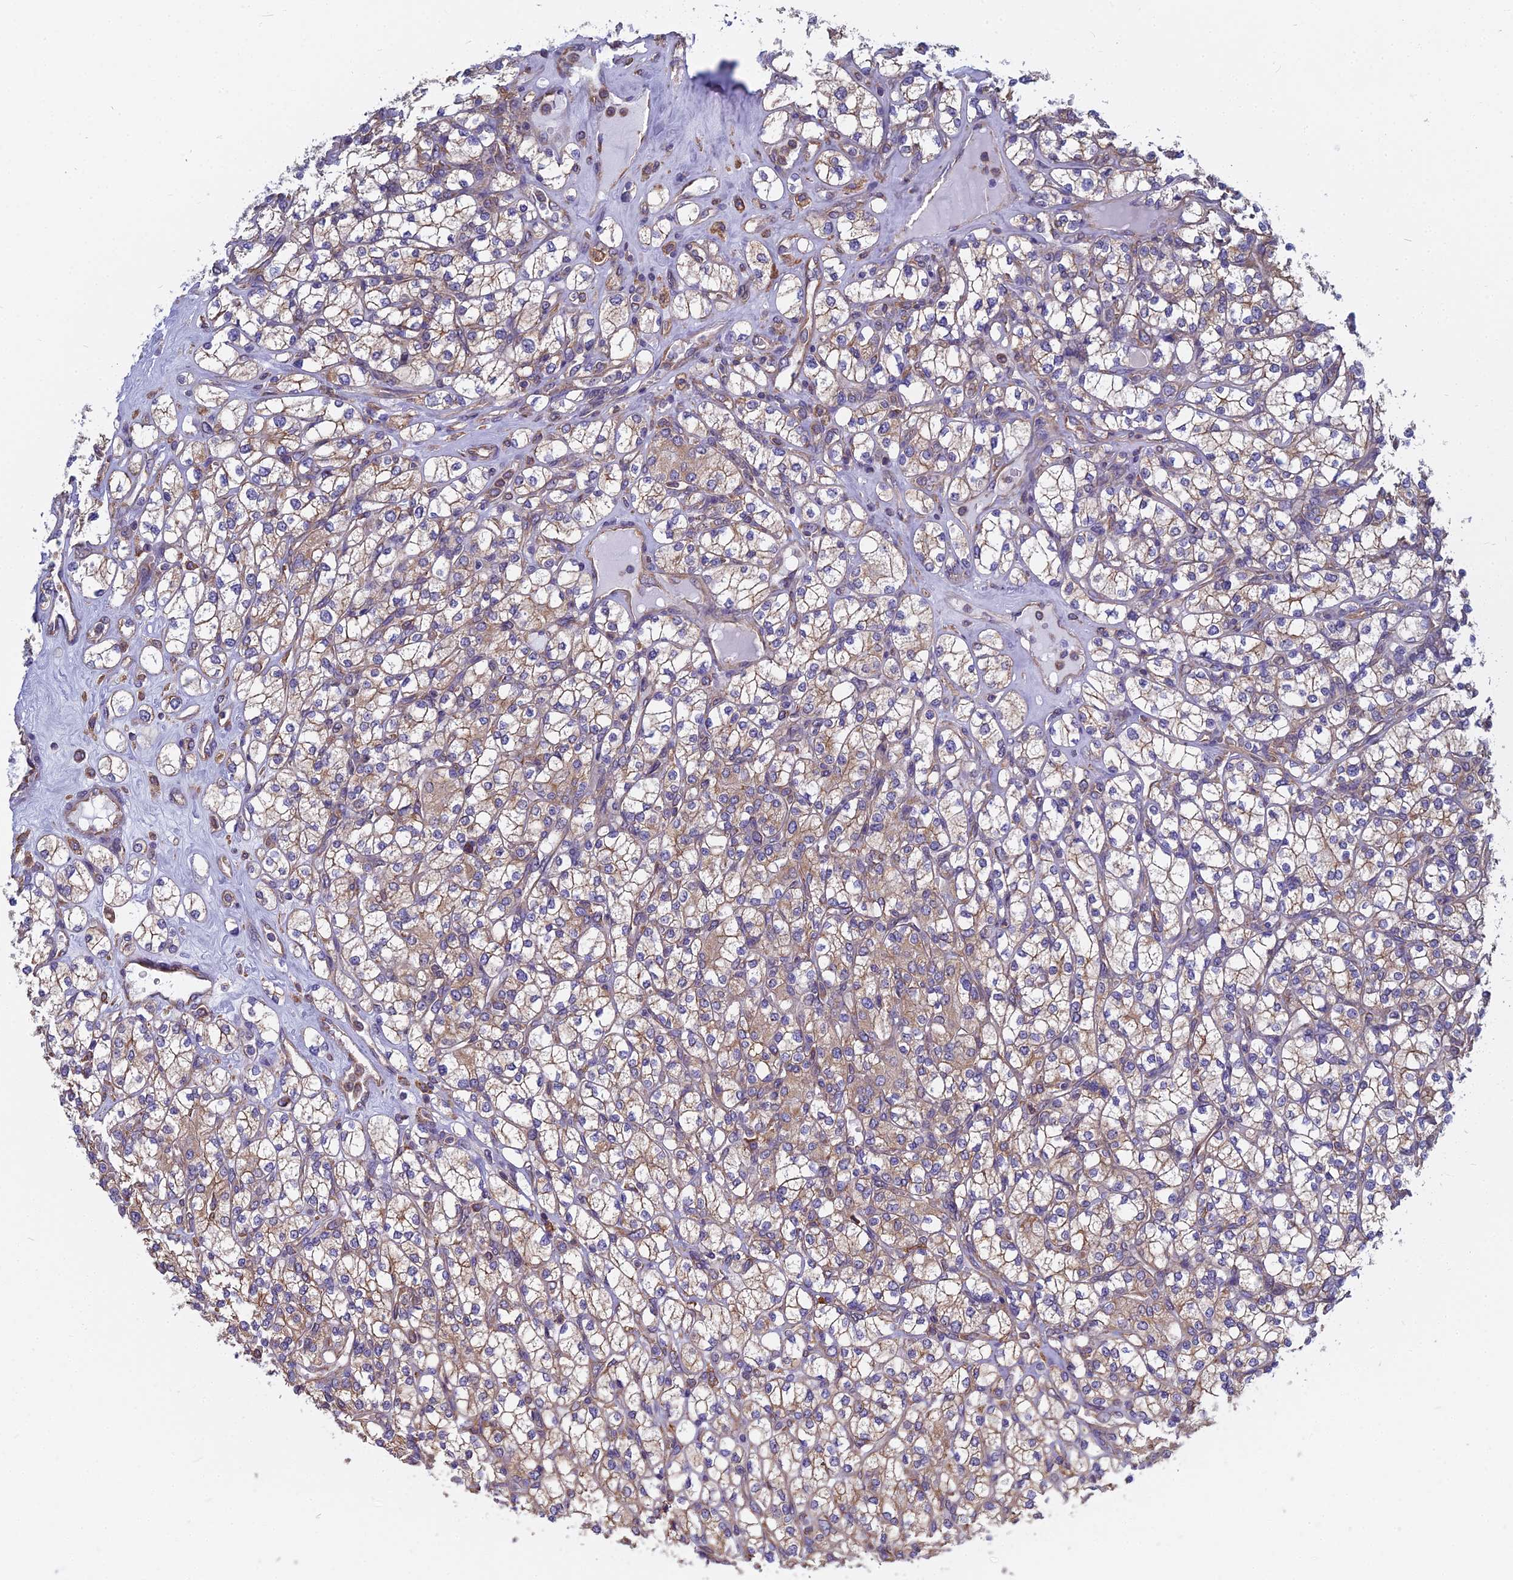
{"staining": {"intensity": "moderate", "quantity": "25%-75%", "location": "cytoplasmic/membranous"}, "tissue": "renal cancer", "cell_type": "Tumor cells", "image_type": "cancer", "snomed": [{"axis": "morphology", "description": "Adenocarcinoma, NOS"}, {"axis": "topography", "description": "Kidney"}], "caption": "About 25%-75% of tumor cells in renal cancer demonstrate moderate cytoplasmic/membranous protein positivity as visualized by brown immunohistochemical staining.", "gene": "KIAA1143", "patient": {"sex": "male", "age": 77}}